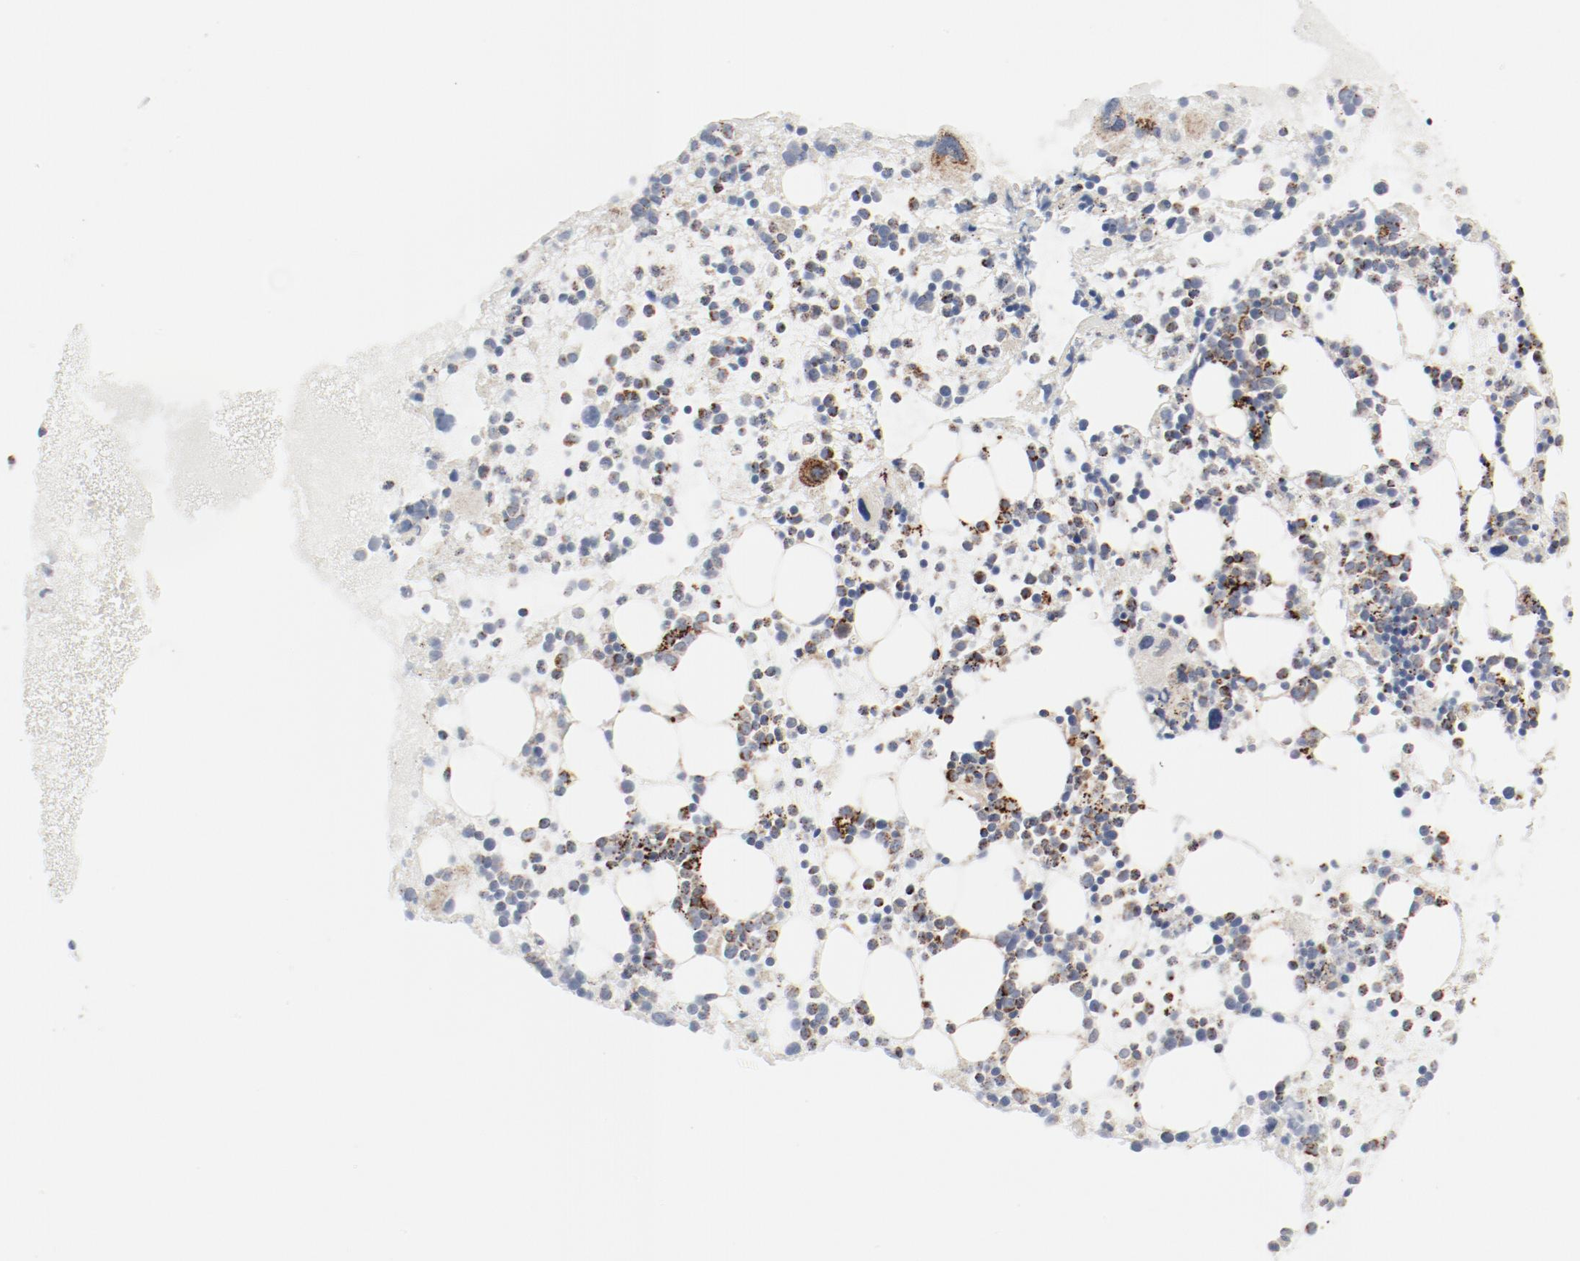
{"staining": {"intensity": "moderate", "quantity": "25%-75%", "location": "cytoplasmic/membranous"}, "tissue": "bone marrow", "cell_type": "Hematopoietic cells", "image_type": "normal", "snomed": [{"axis": "morphology", "description": "Normal tissue, NOS"}, {"axis": "topography", "description": "Bone marrow"}], "caption": "Protein expression analysis of normal human bone marrow reveals moderate cytoplasmic/membranous expression in approximately 25%-75% of hematopoietic cells. (DAB = brown stain, brightfield microscopy at high magnification).", "gene": "SETD3", "patient": {"sex": "male", "age": 15}}